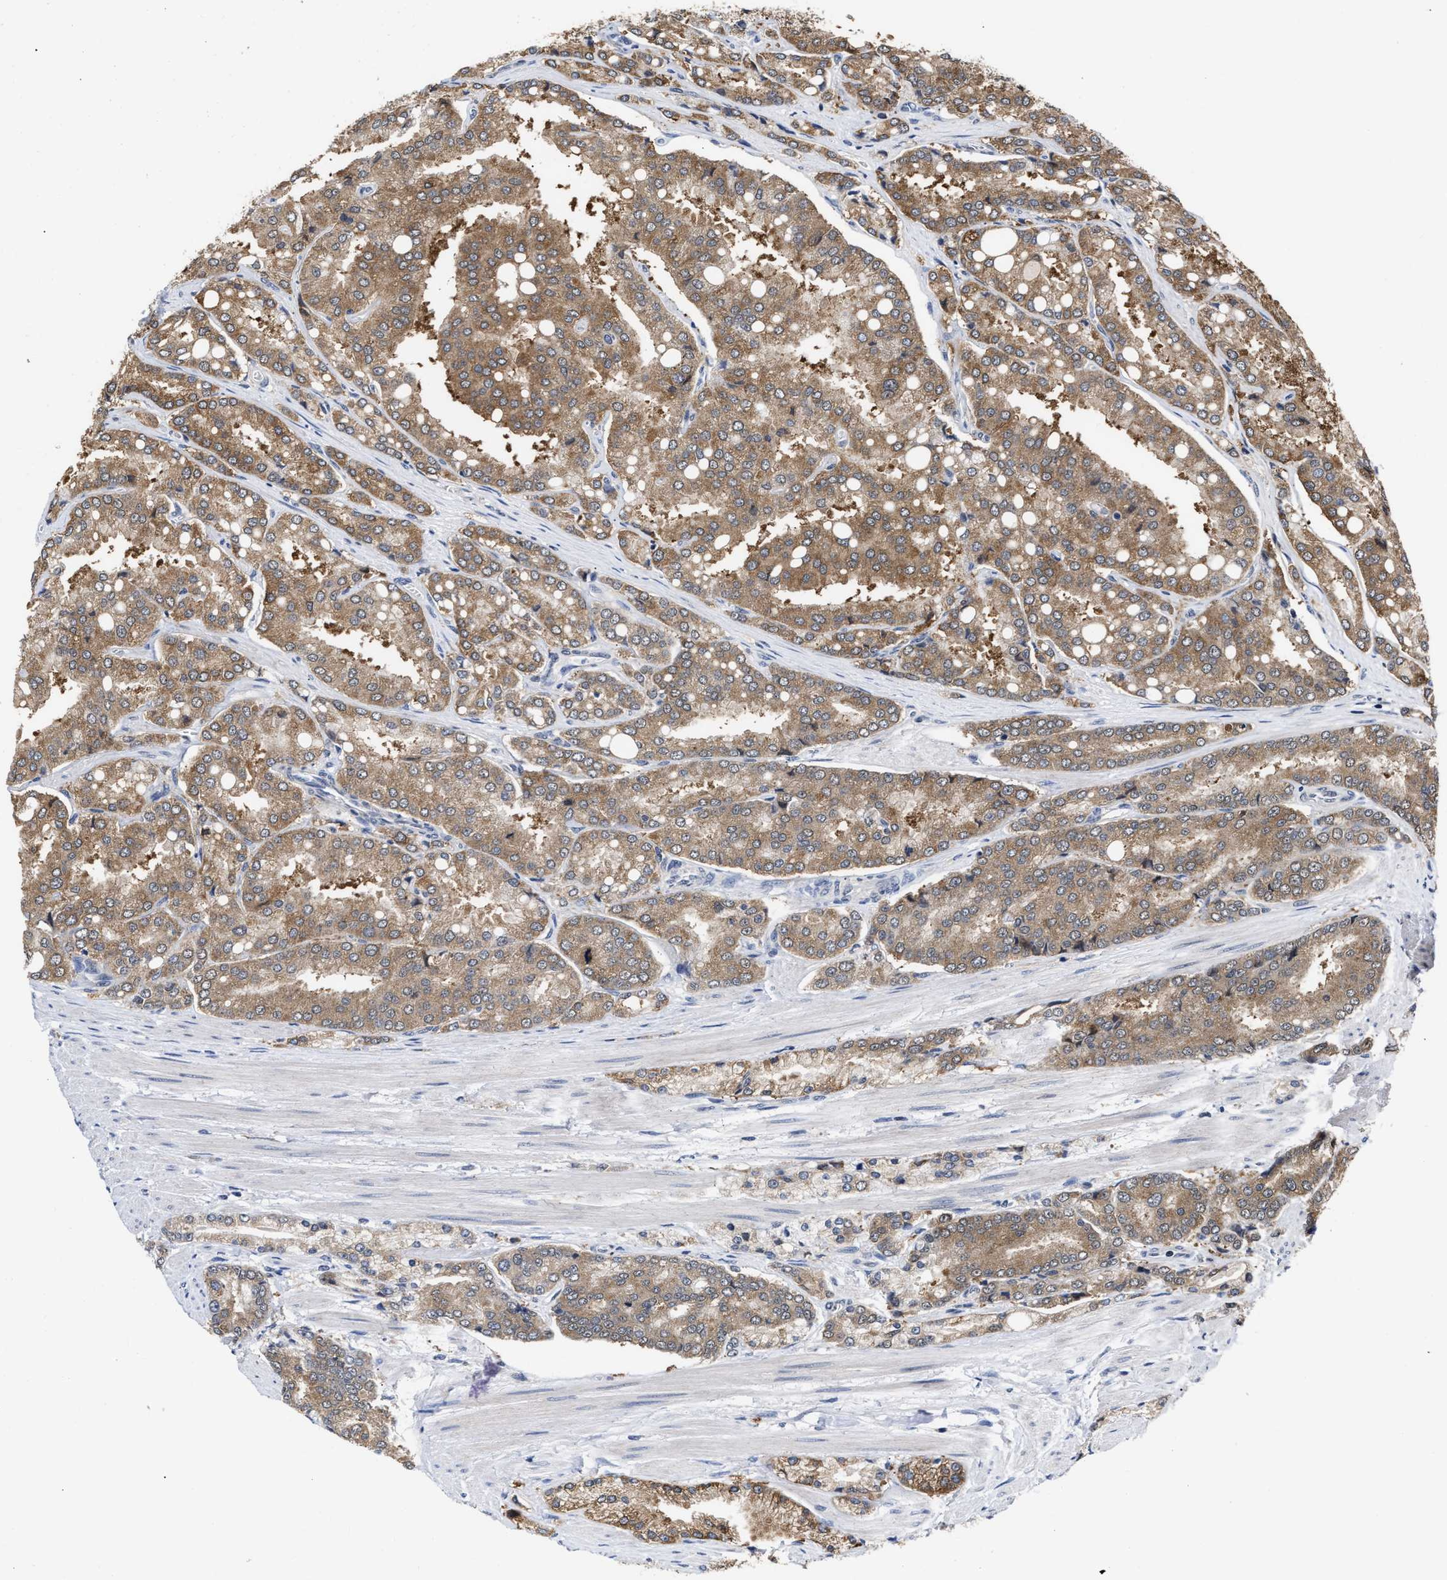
{"staining": {"intensity": "moderate", "quantity": ">75%", "location": "cytoplasmic/membranous"}, "tissue": "prostate cancer", "cell_type": "Tumor cells", "image_type": "cancer", "snomed": [{"axis": "morphology", "description": "Adenocarcinoma, High grade"}, {"axis": "topography", "description": "Prostate"}], "caption": "Immunohistochemistry (IHC) staining of high-grade adenocarcinoma (prostate), which reveals medium levels of moderate cytoplasmic/membranous positivity in about >75% of tumor cells indicating moderate cytoplasmic/membranous protein expression. The staining was performed using DAB (3,3'-diaminobenzidine) (brown) for protein detection and nuclei were counterstained in hematoxylin (blue).", "gene": "CLIP2", "patient": {"sex": "male", "age": 50}}